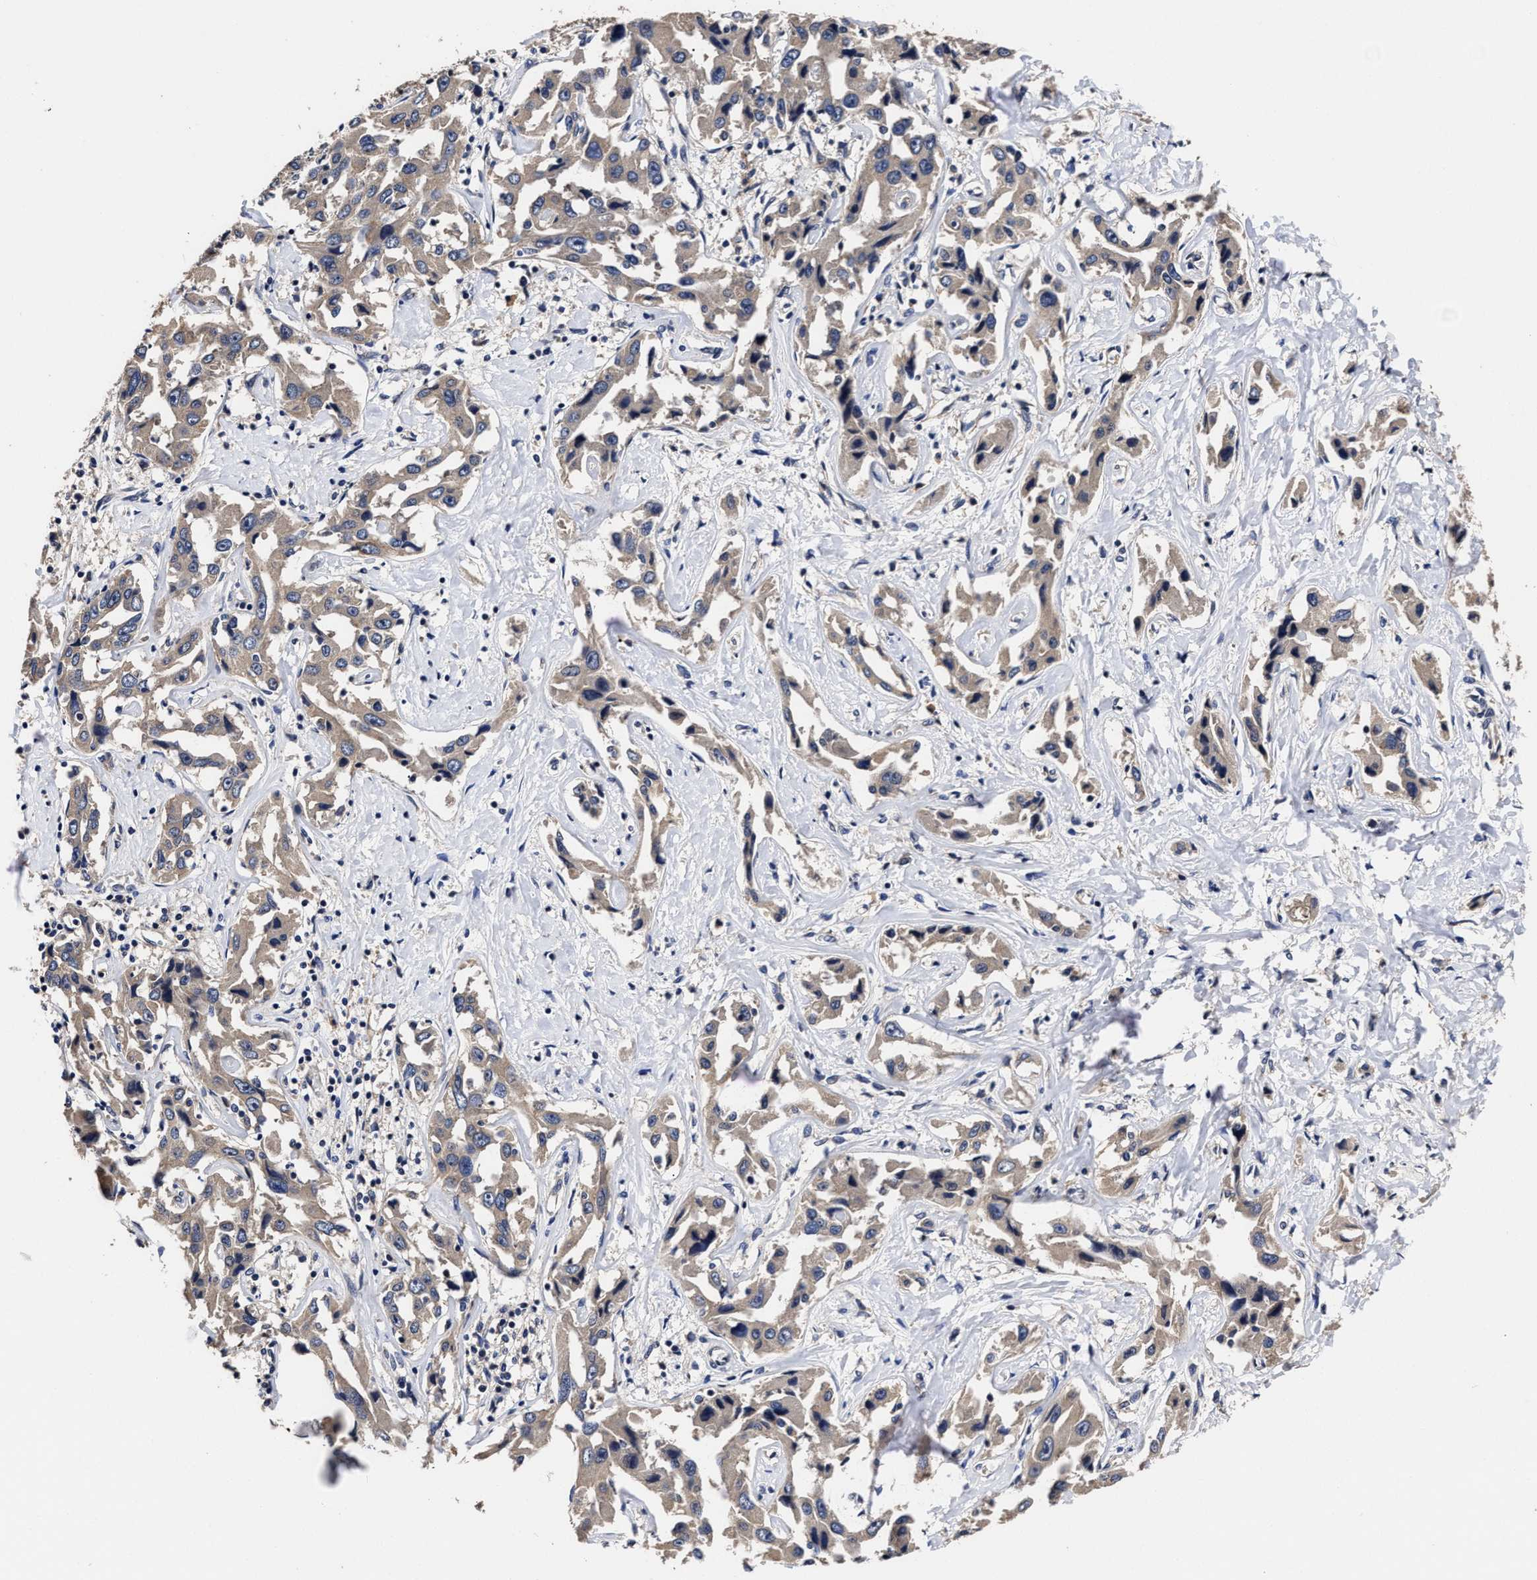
{"staining": {"intensity": "weak", "quantity": "<25%", "location": "cytoplasmic/membranous"}, "tissue": "liver cancer", "cell_type": "Tumor cells", "image_type": "cancer", "snomed": [{"axis": "morphology", "description": "Cholangiocarcinoma"}, {"axis": "topography", "description": "Liver"}], "caption": "Immunohistochemistry (IHC) of liver cholangiocarcinoma shows no positivity in tumor cells.", "gene": "SOCS5", "patient": {"sex": "male", "age": 59}}